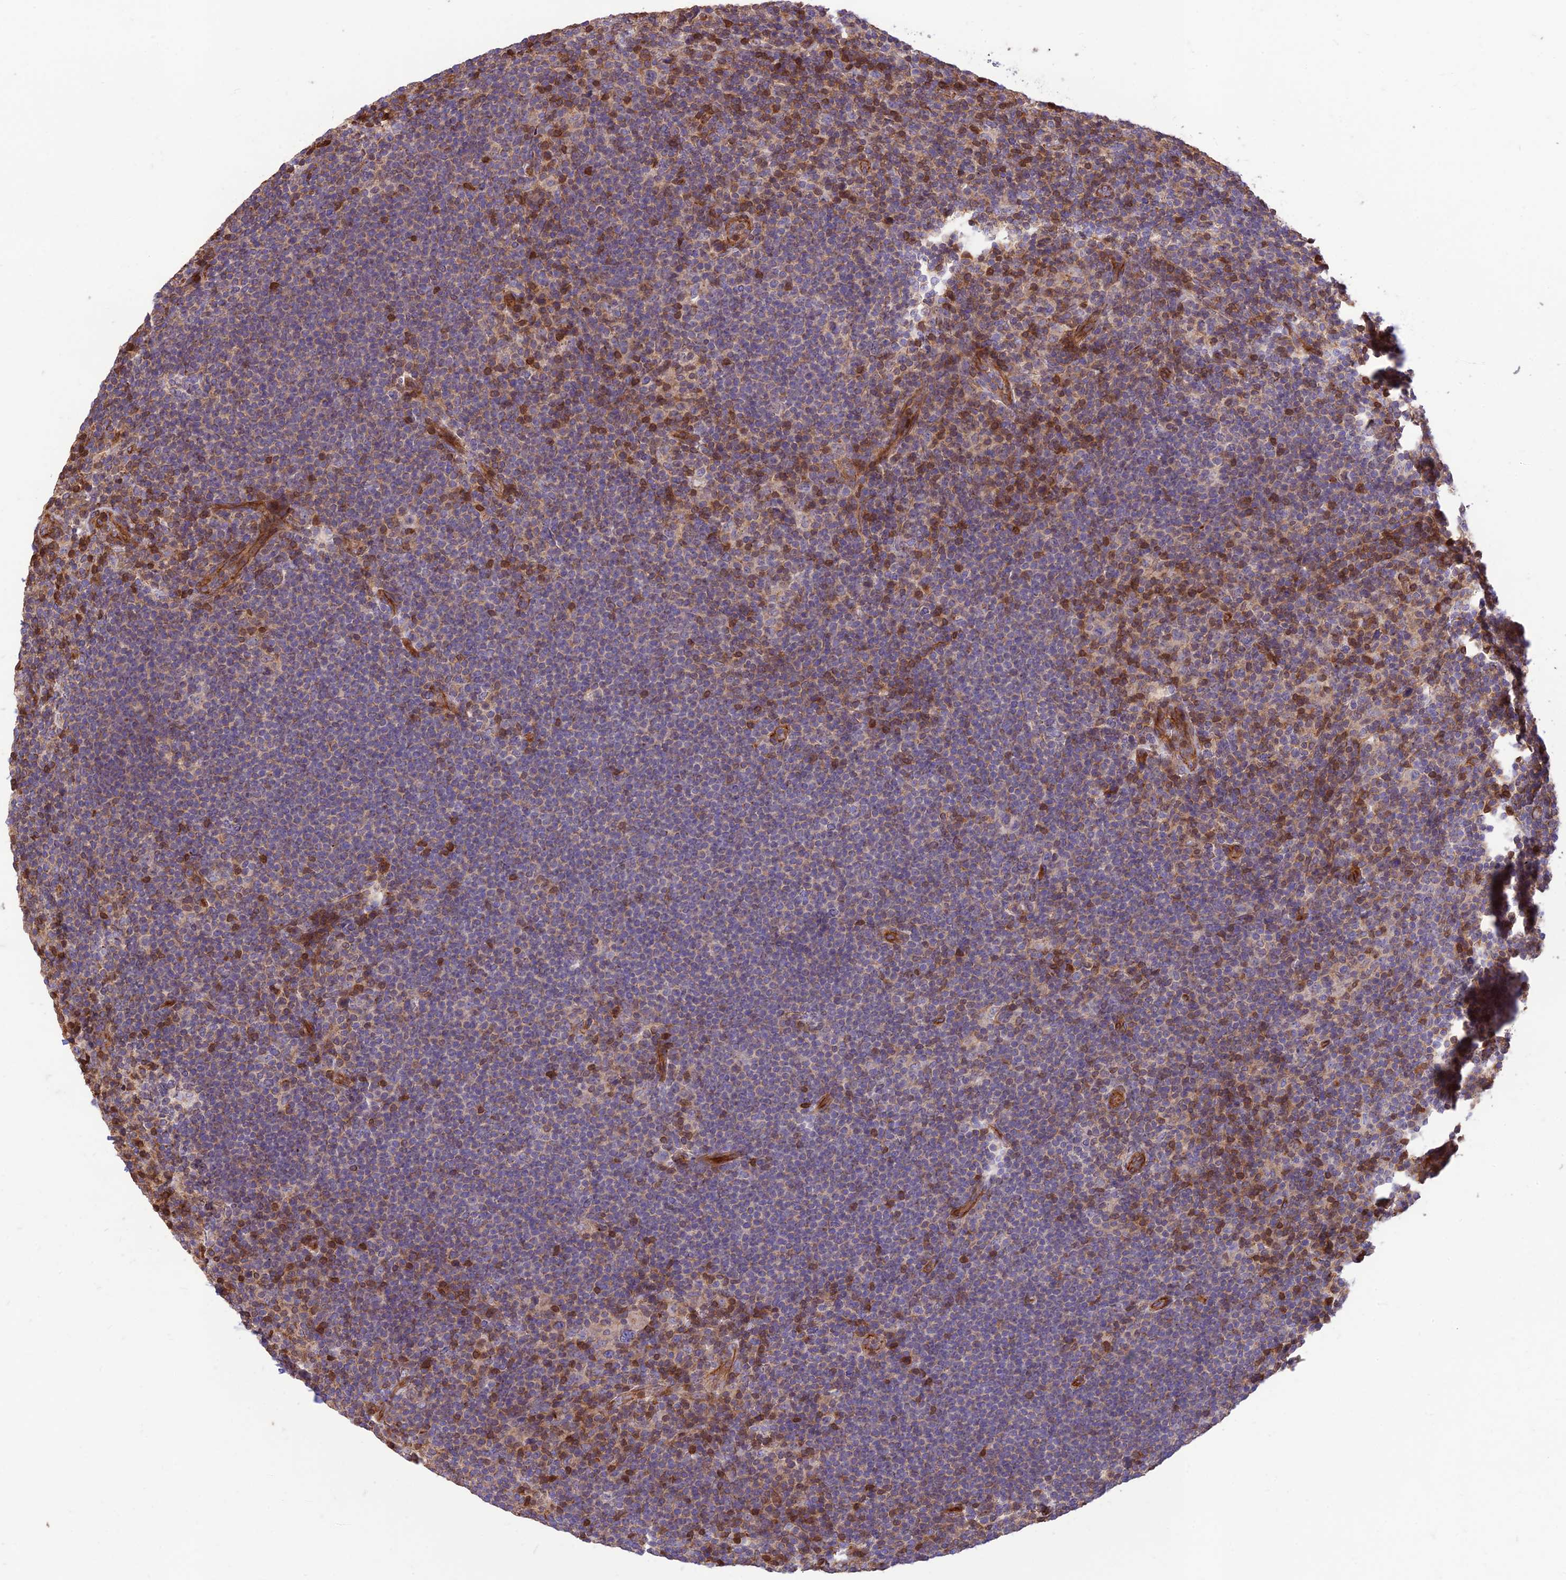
{"staining": {"intensity": "negative", "quantity": "none", "location": "none"}, "tissue": "lymphoma", "cell_type": "Tumor cells", "image_type": "cancer", "snomed": [{"axis": "morphology", "description": "Hodgkin's disease, NOS"}, {"axis": "topography", "description": "Lymph node"}], "caption": "High power microscopy photomicrograph of an immunohistochemistry (IHC) micrograph of lymphoma, revealing no significant positivity in tumor cells.", "gene": "HPSE2", "patient": {"sex": "female", "age": 57}}